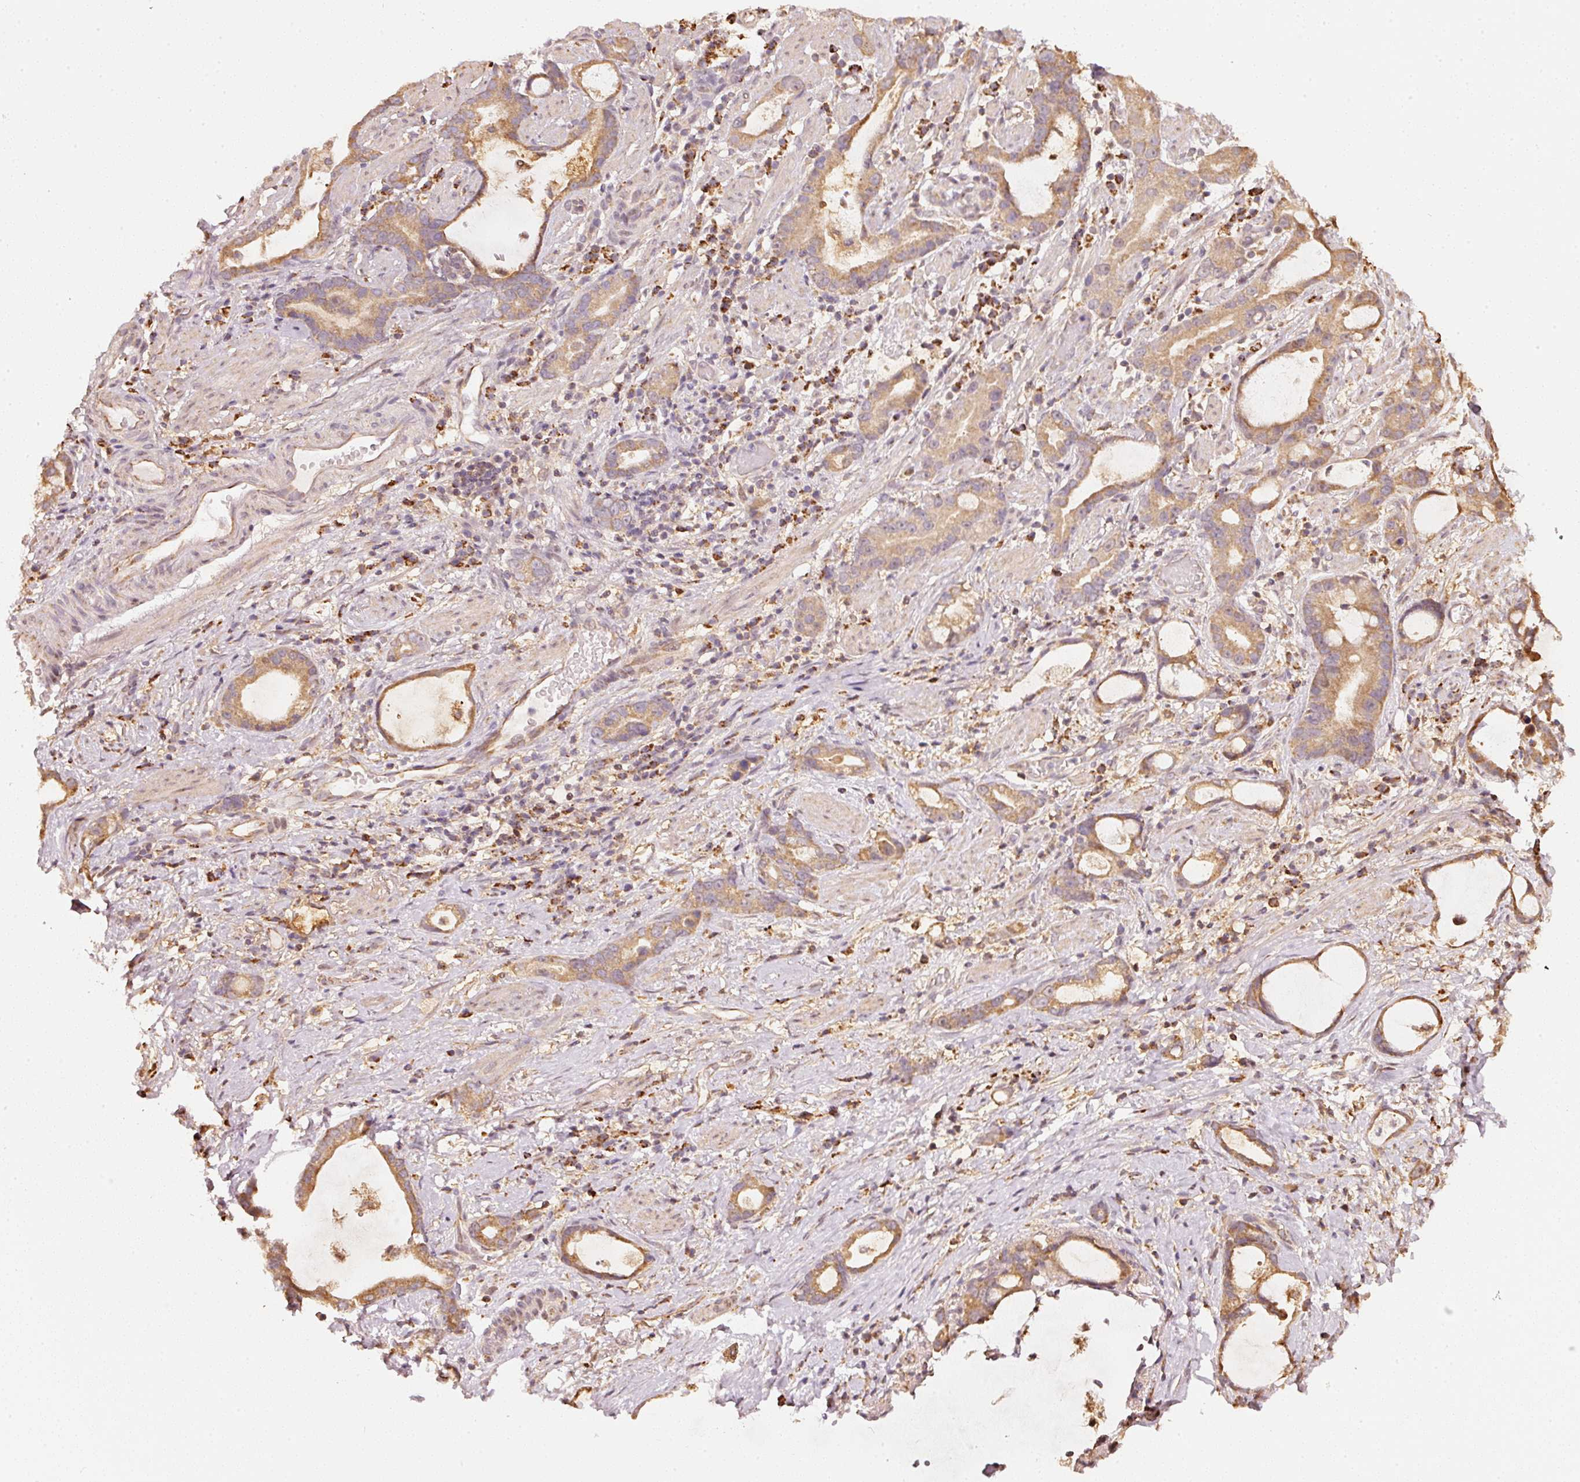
{"staining": {"intensity": "moderate", "quantity": ">75%", "location": "cytoplasmic/membranous"}, "tissue": "stomach cancer", "cell_type": "Tumor cells", "image_type": "cancer", "snomed": [{"axis": "morphology", "description": "Adenocarcinoma, NOS"}, {"axis": "topography", "description": "Stomach"}], "caption": "Human stomach cancer stained with a protein marker displays moderate staining in tumor cells.", "gene": "RAB35", "patient": {"sex": "male", "age": 55}}